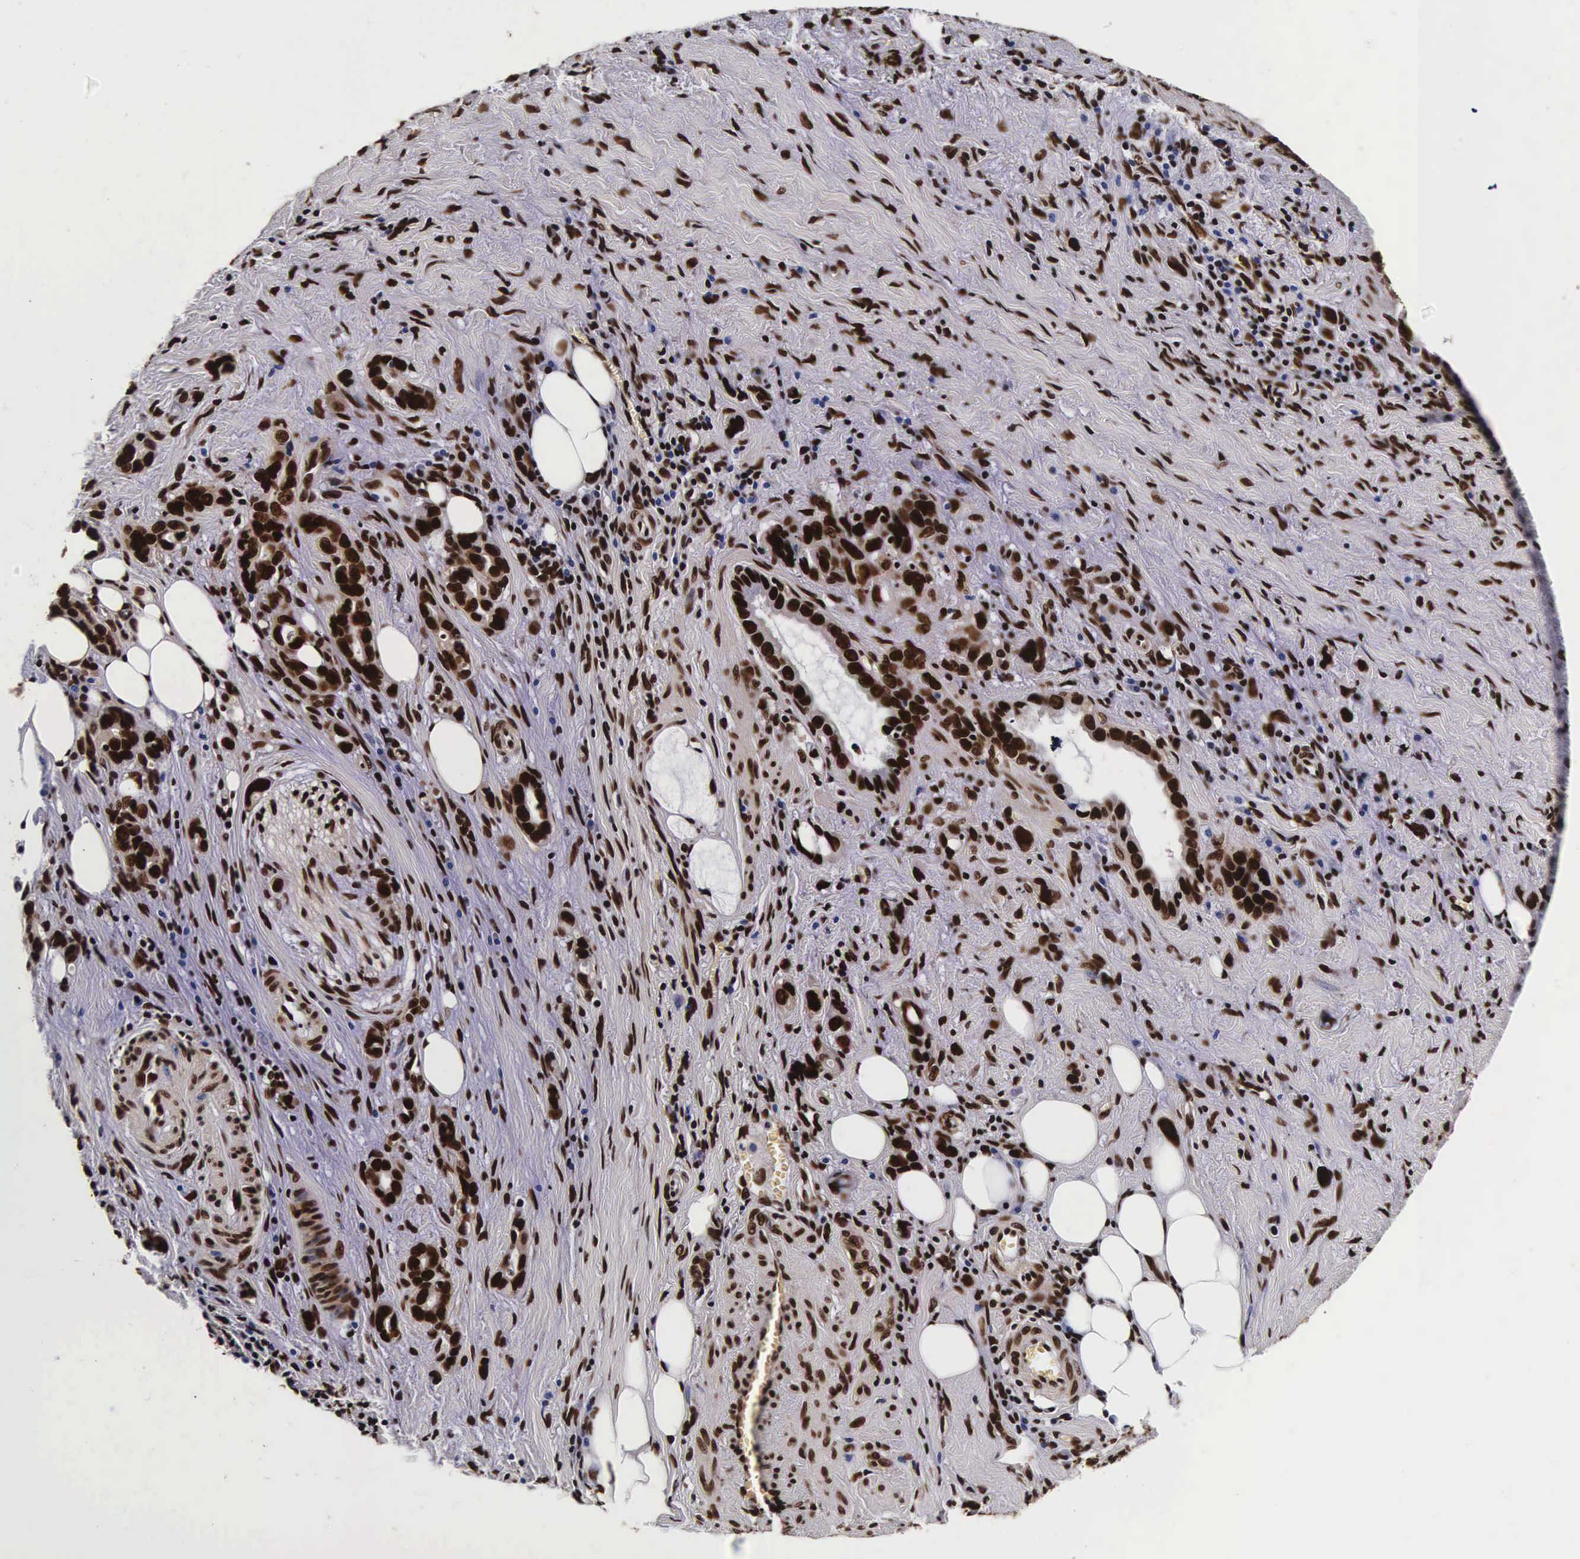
{"staining": {"intensity": "strong", "quantity": ">75%", "location": "cytoplasmic/membranous,nuclear"}, "tissue": "stomach cancer", "cell_type": "Tumor cells", "image_type": "cancer", "snomed": [{"axis": "morphology", "description": "Adenocarcinoma, NOS"}, {"axis": "topography", "description": "Stomach"}], "caption": "The histopathology image shows immunohistochemical staining of adenocarcinoma (stomach). There is strong cytoplasmic/membranous and nuclear expression is present in about >75% of tumor cells. Using DAB (3,3'-diaminobenzidine) (brown) and hematoxylin (blue) stains, captured at high magnification using brightfield microscopy.", "gene": "PABPN1", "patient": {"sex": "male", "age": 78}}